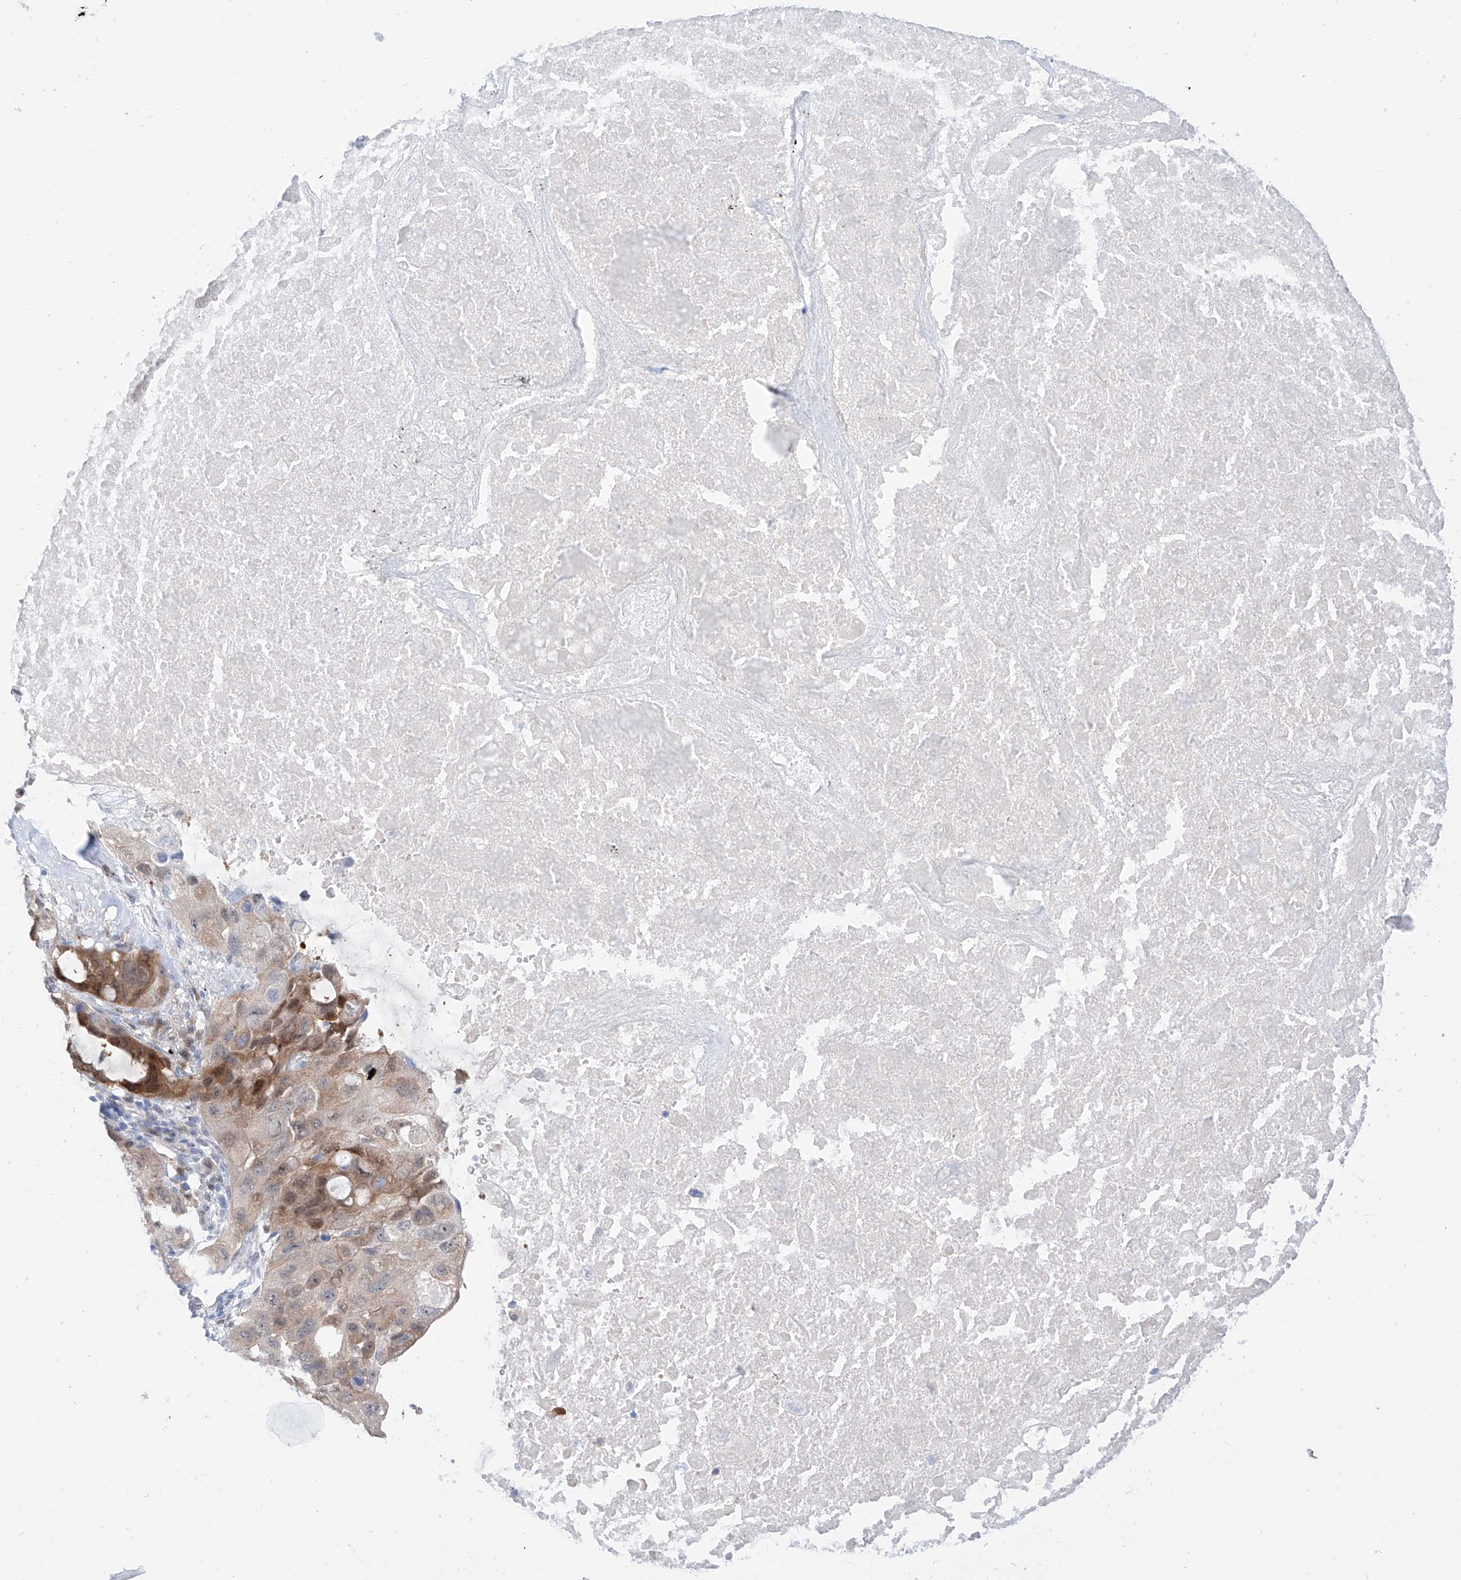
{"staining": {"intensity": "moderate", "quantity": "25%-75%", "location": "cytoplasmic/membranous"}, "tissue": "lung cancer", "cell_type": "Tumor cells", "image_type": "cancer", "snomed": [{"axis": "morphology", "description": "Squamous cell carcinoma, NOS"}, {"axis": "topography", "description": "Lung"}], "caption": "Immunohistochemical staining of squamous cell carcinoma (lung) exhibits medium levels of moderate cytoplasmic/membranous protein positivity in about 25%-75% of tumor cells. (DAB (3,3'-diaminobenzidine) IHC, brown staining for protein, blue staining for nuclei).", "gene": "PDXK", "patient": {"sex": "female", "age": 73}}